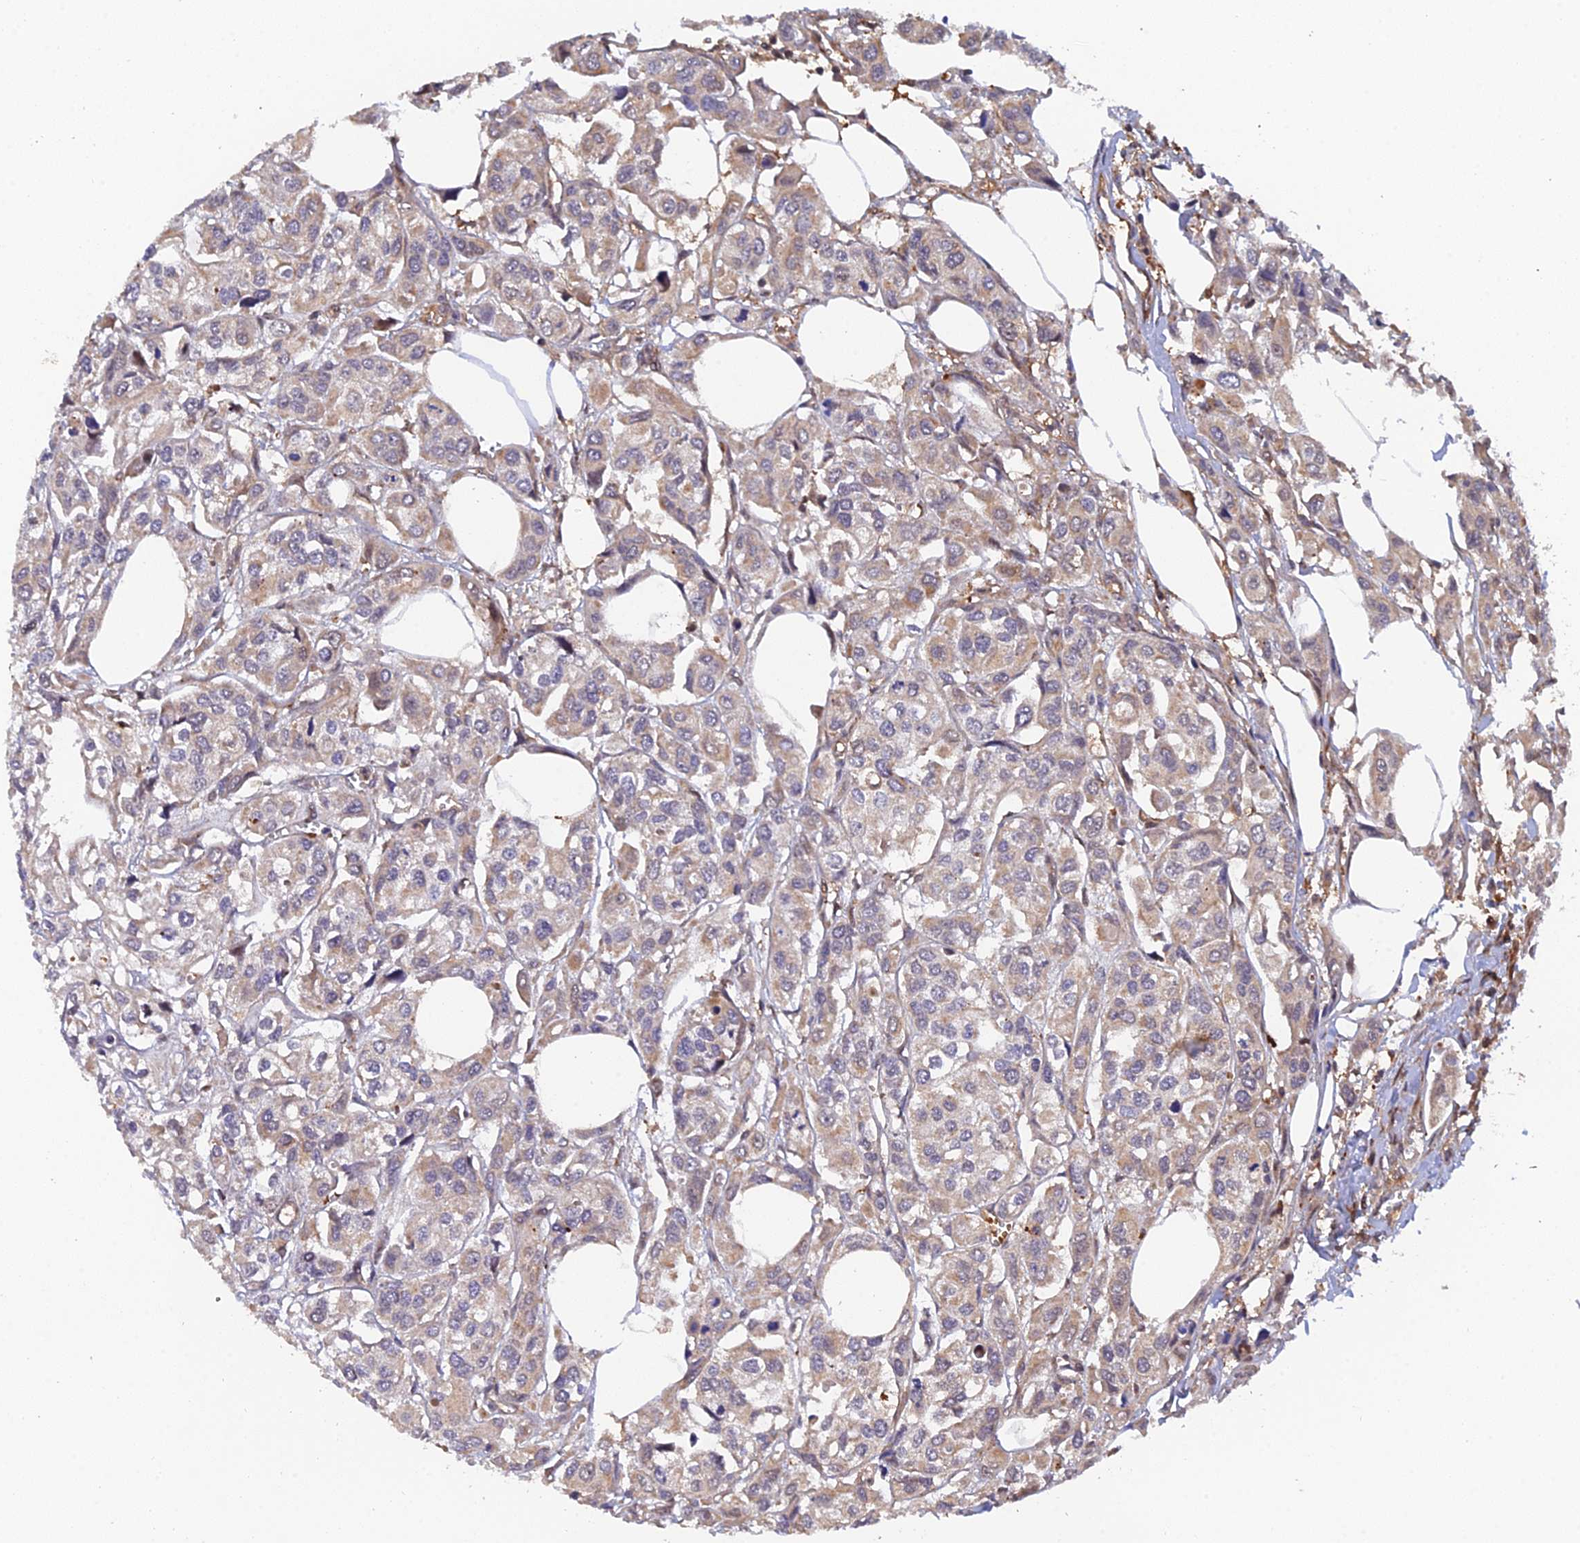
{"staining": {"intensity": "weak", "quantity": "25%-75%", "location": "cytoplasmic/membranous"}, "tissue": "urothelial cancer", "cell_type": "Tumor cells", "image_type": "cancer", "snomed": [{"axis": "morphology", "description": "Urothelial carcinoma, High grade"}, {"axis": "topography", "description": "Urinary bladder"}], "caption": "Immunohistochemistry (DAB (3,3'-diaminobenzidine)) staining of high-grade urothelial carcinoma reveals weak cytoplasmic/membranous protein expression in about 25%-75% of tumor cells. The staining is performed using DAB brown chromogen to label protein expression. The nuclei are counter-stained blue using hematoxylin.", "gene": "ARL2BP", "patient": {"sex": "male", "age": 67}}